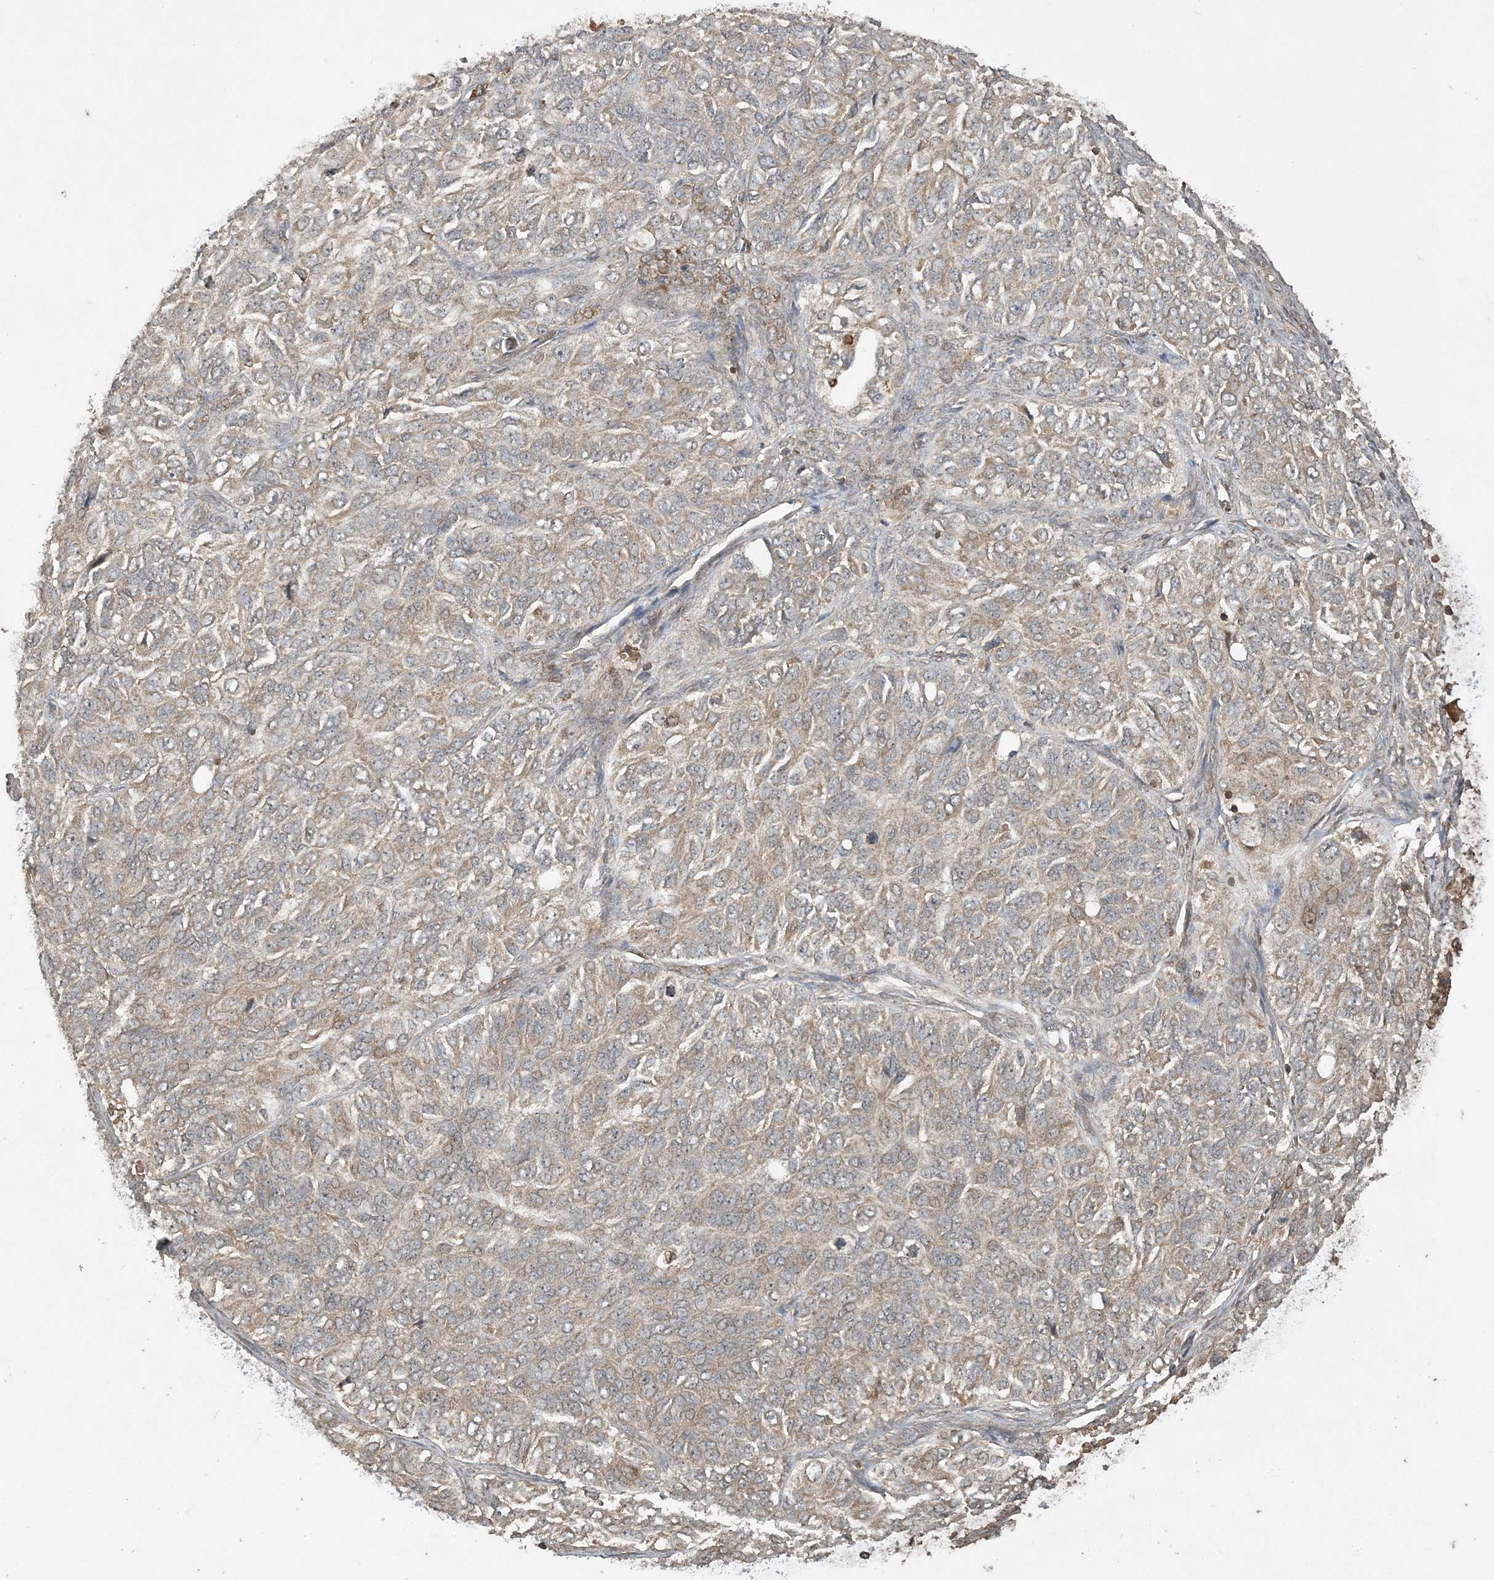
{"staining": {"intensity": "weak", "quantity": ">75%", "location": "cytoplasmic/membranous"}, "tissue": "ovarian cancer", "cell_type": "Tumor cells", "image_type": "cancer", "snomed": [{"axis": "morphology", "description": "Carcinoma, endometroid"}, {"axis": "topography", "description": "Ovary"}], "caption": "Weak cytoplasmic/membranous protein staining is identified in approximately >75% of tumor cells in ovarian cancer (endometroid carcinoma).", "gene": "EFCAB8", "patient": {"sex": "female", "age": 51}}